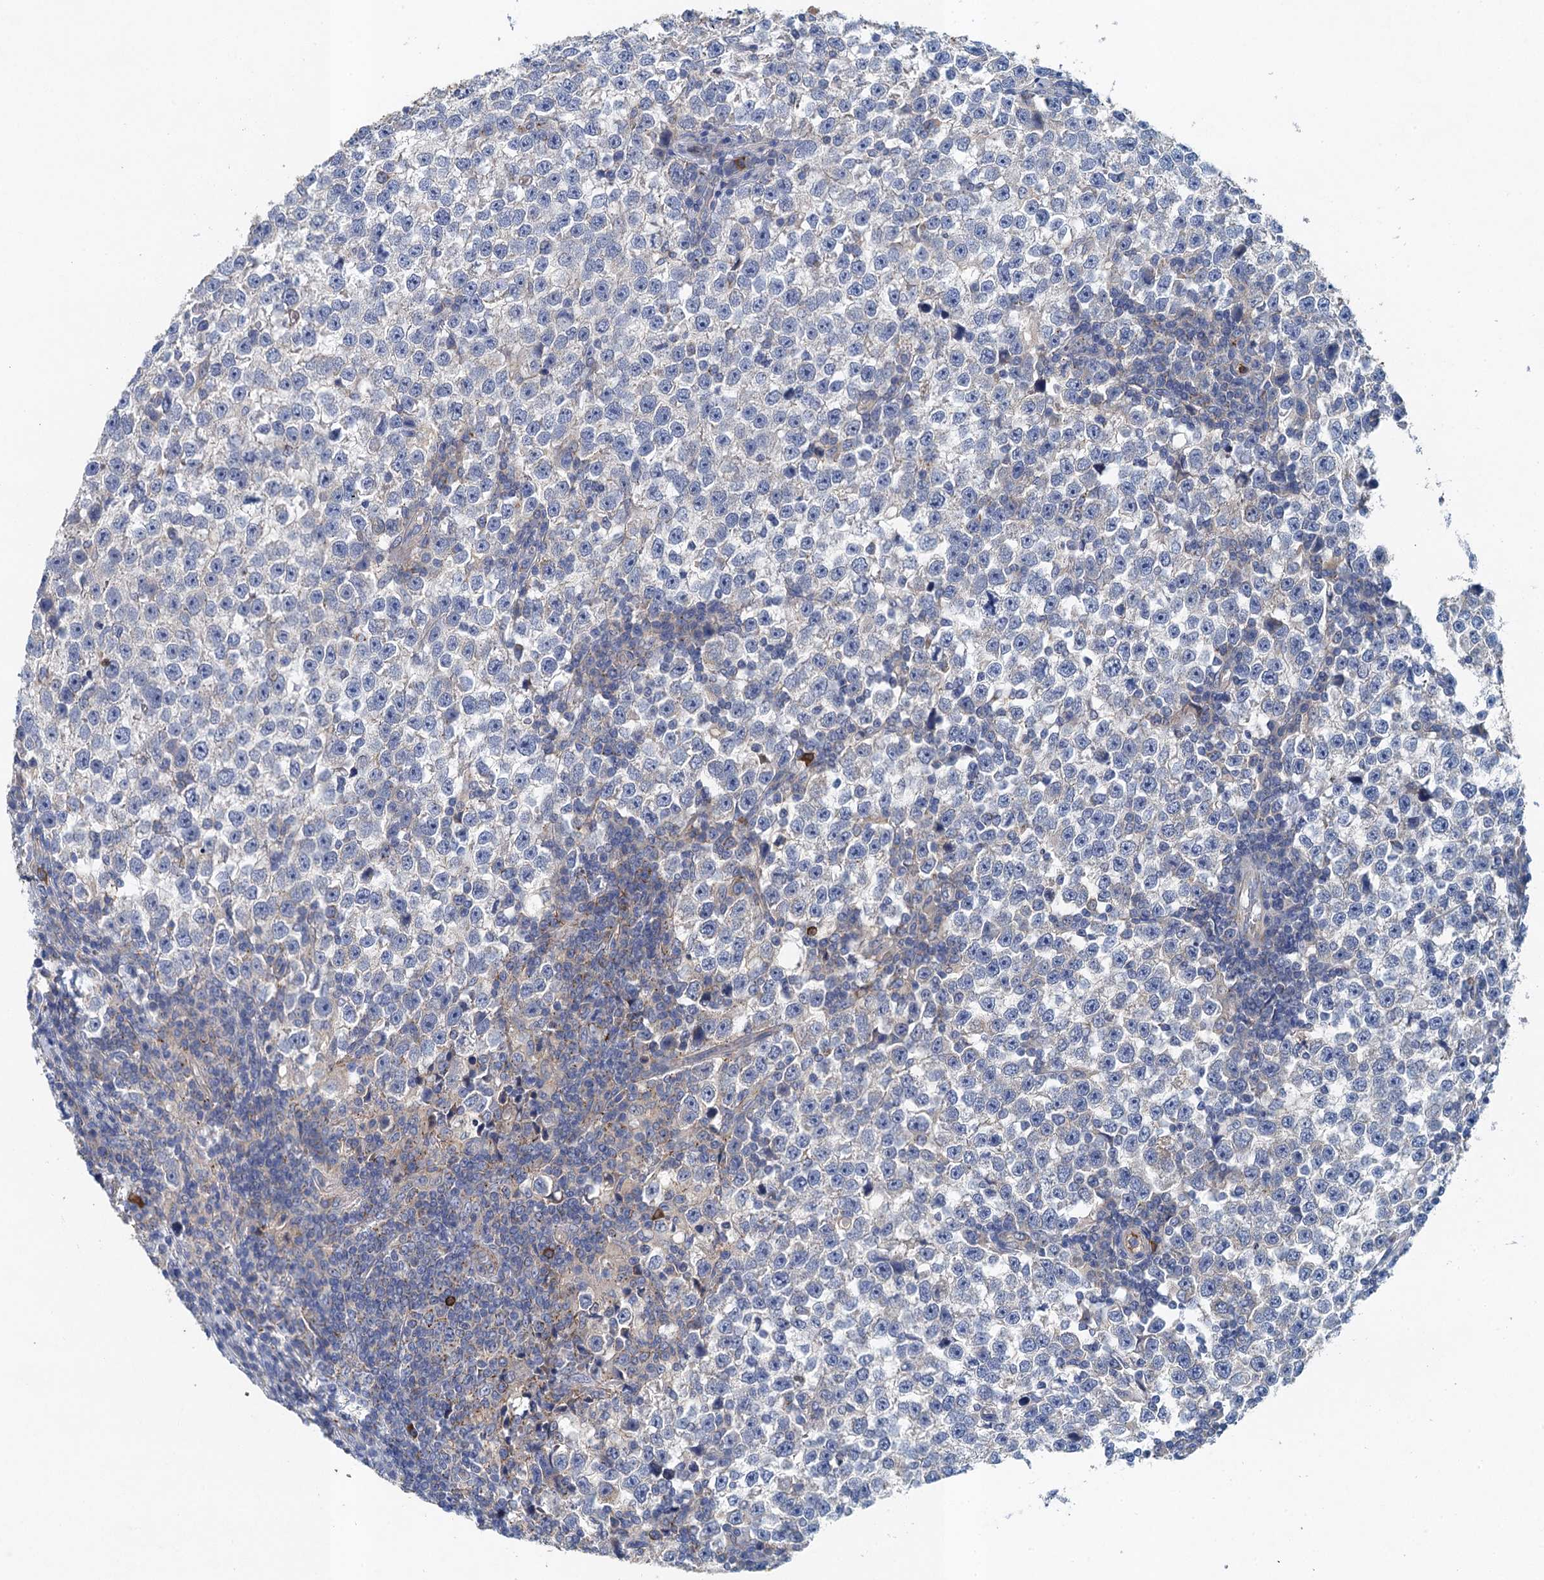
{"staining": {"intensity": "negative", "quantity": "none", "location": "none"}, "tissue": "testis cancer", "cell_type": "Tumor cells", "image_type": "cancer", "snomed": [{"axis": "morphology", "description": "Normal tissue, NOS"}, {"axis": "morphology", "description": "Seminoma, NOS"}, {"axis": "topography", "description": "Testis"}], "caption": "Tumor cells show no significant staining in testis cancer. (Immunohistochemistry, brightfield microscopy, high magnification).", "gene": "TPCN1", "patient": {"sex": "male", "age": 43}}